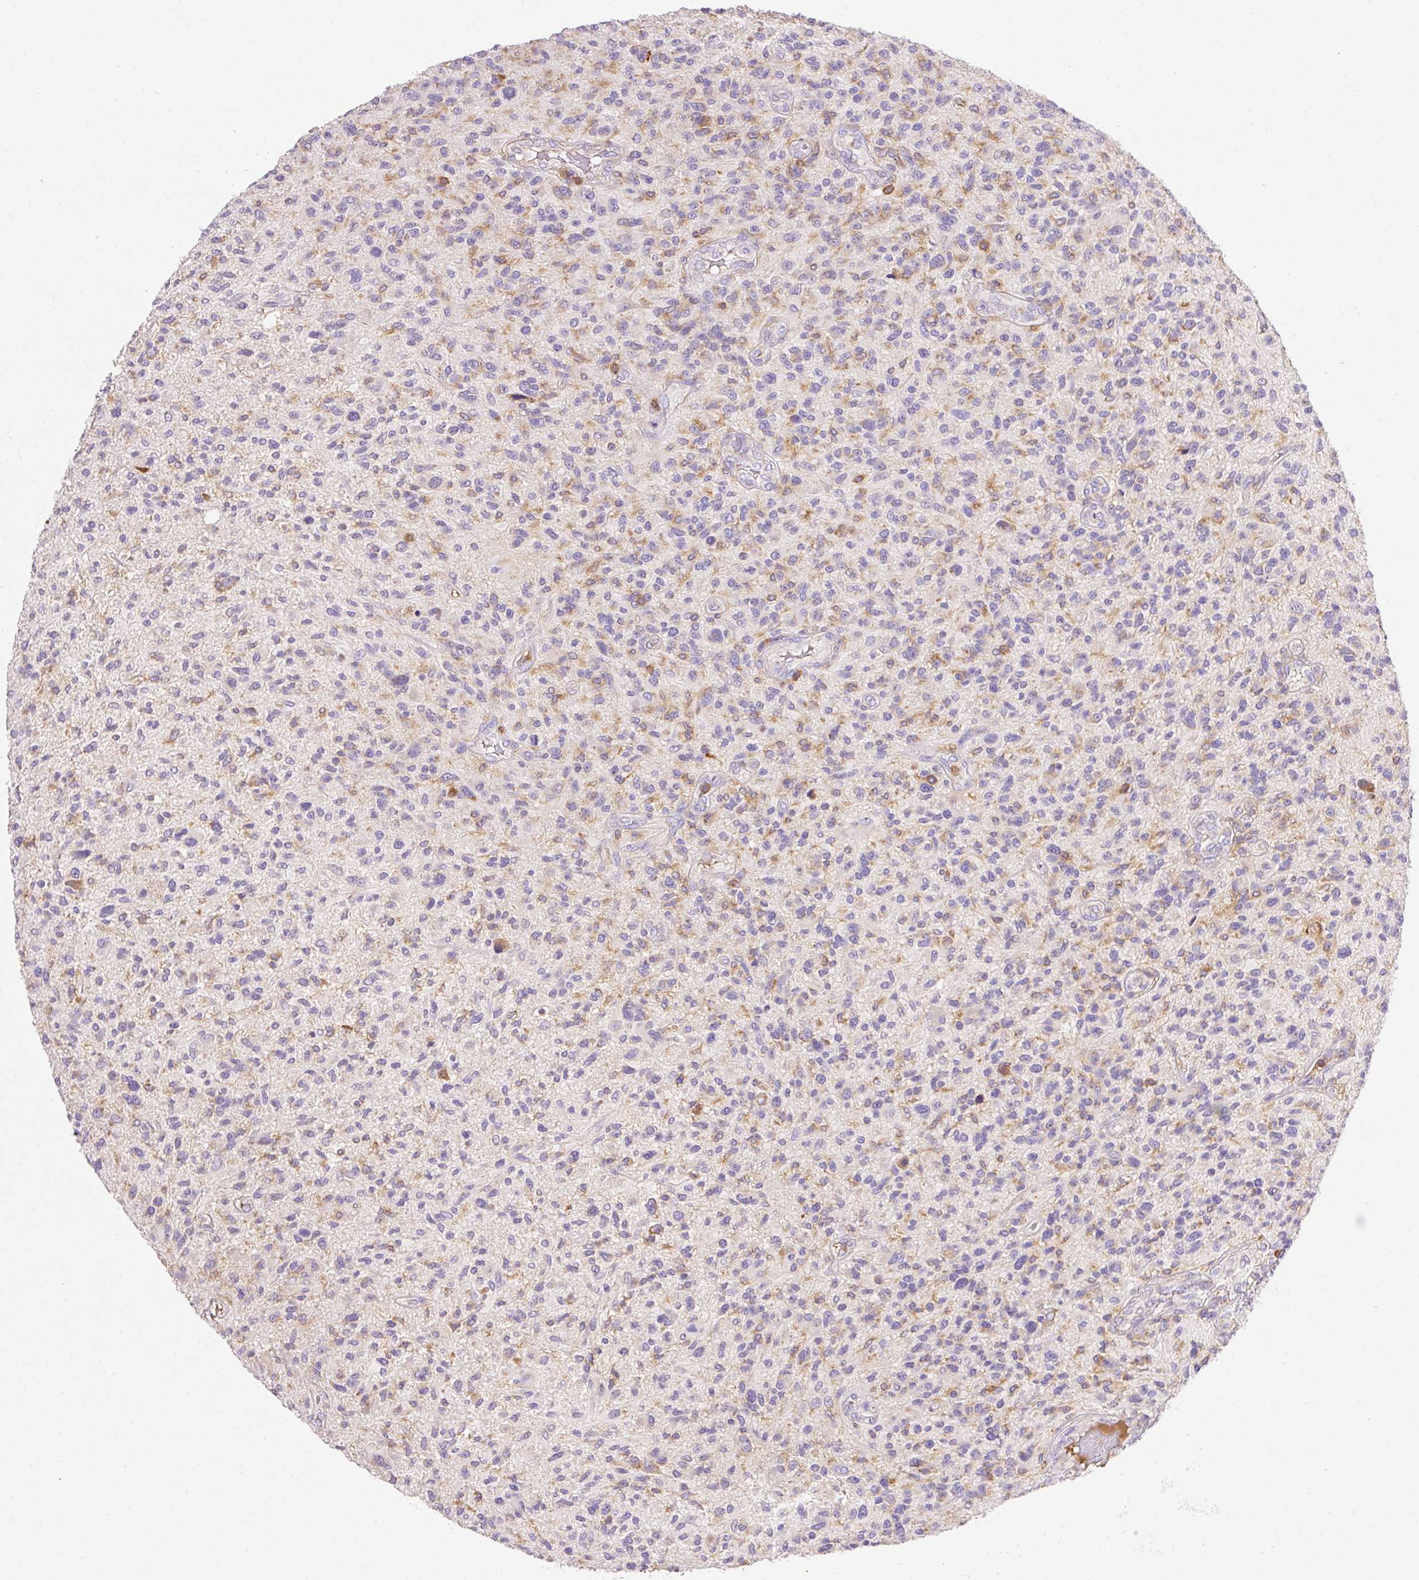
{"staining": {"intensity": "negative", "quantity": "none", "location": "none"}, "tissue": "glioma", "cell_type": "Tumor cells", "image_type": "cancer", "snomed": [{"axis": "morphology", "description": "Glioma, malignant, High grade"}, {"axis": "topography", "description": "Brain"}], "caption": "An image of human glioma is negative for staining in tumor cells.", "gene": "IMMT", "patient": {"sex": "male", "age": 47}}